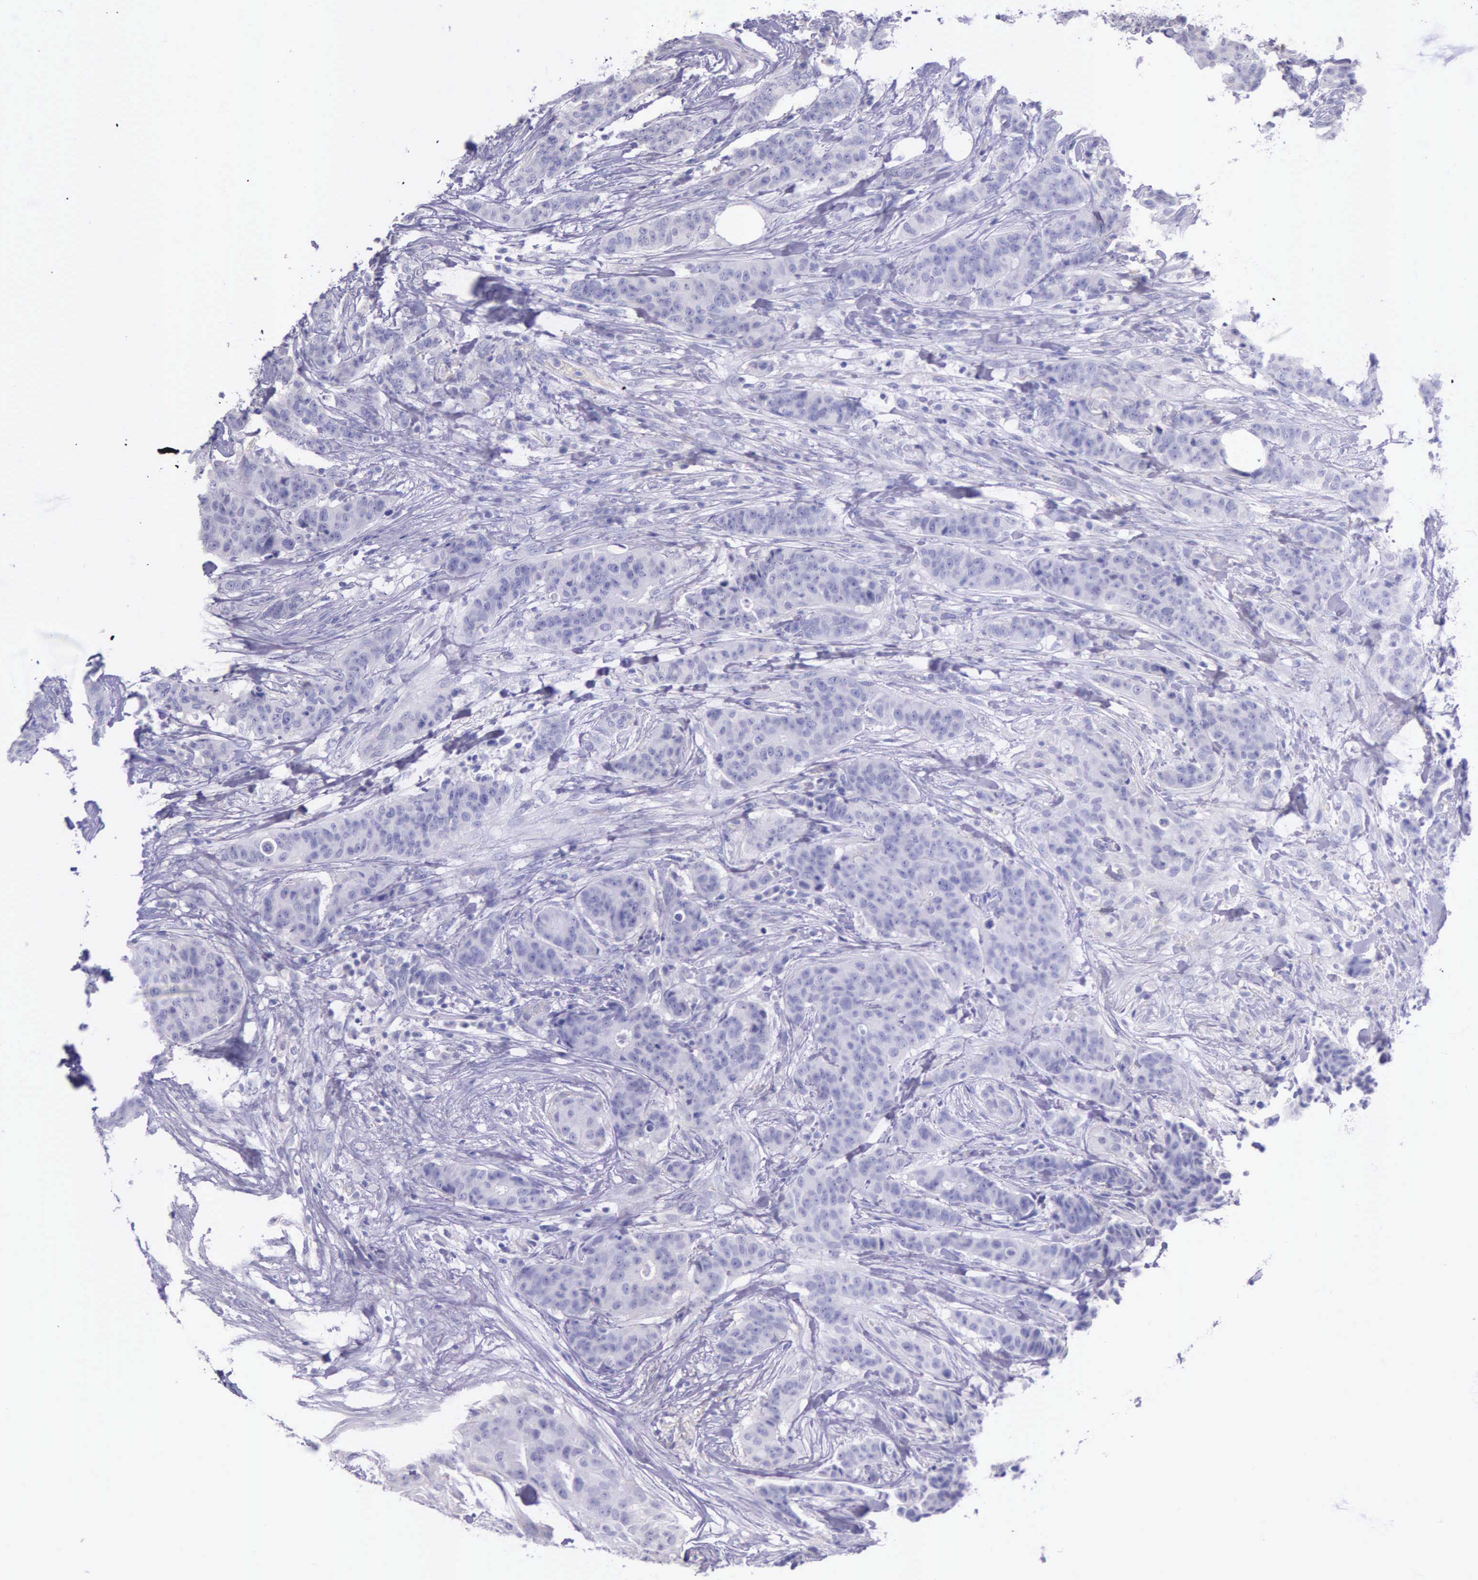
{"staining": {"intensity": "negative", "quantity": "none", "location": "none"}, "tissue": "breast cancer", "cell_type": "Tumor cells", "image_type": "cancer", "snomed": [{"axis": "morphology", "description": "Duct carcinoma"}, {"axis": "topography", "description": "Breast"}], "caption": "Immunohistochemistry histopathology image of human breast infiltrating ductal carcinoma stained for a protein (brown), which reveals no positivity in tumor cells.", "gene": "THSD7A", "patient": {"sex": "female", "age": 40}}